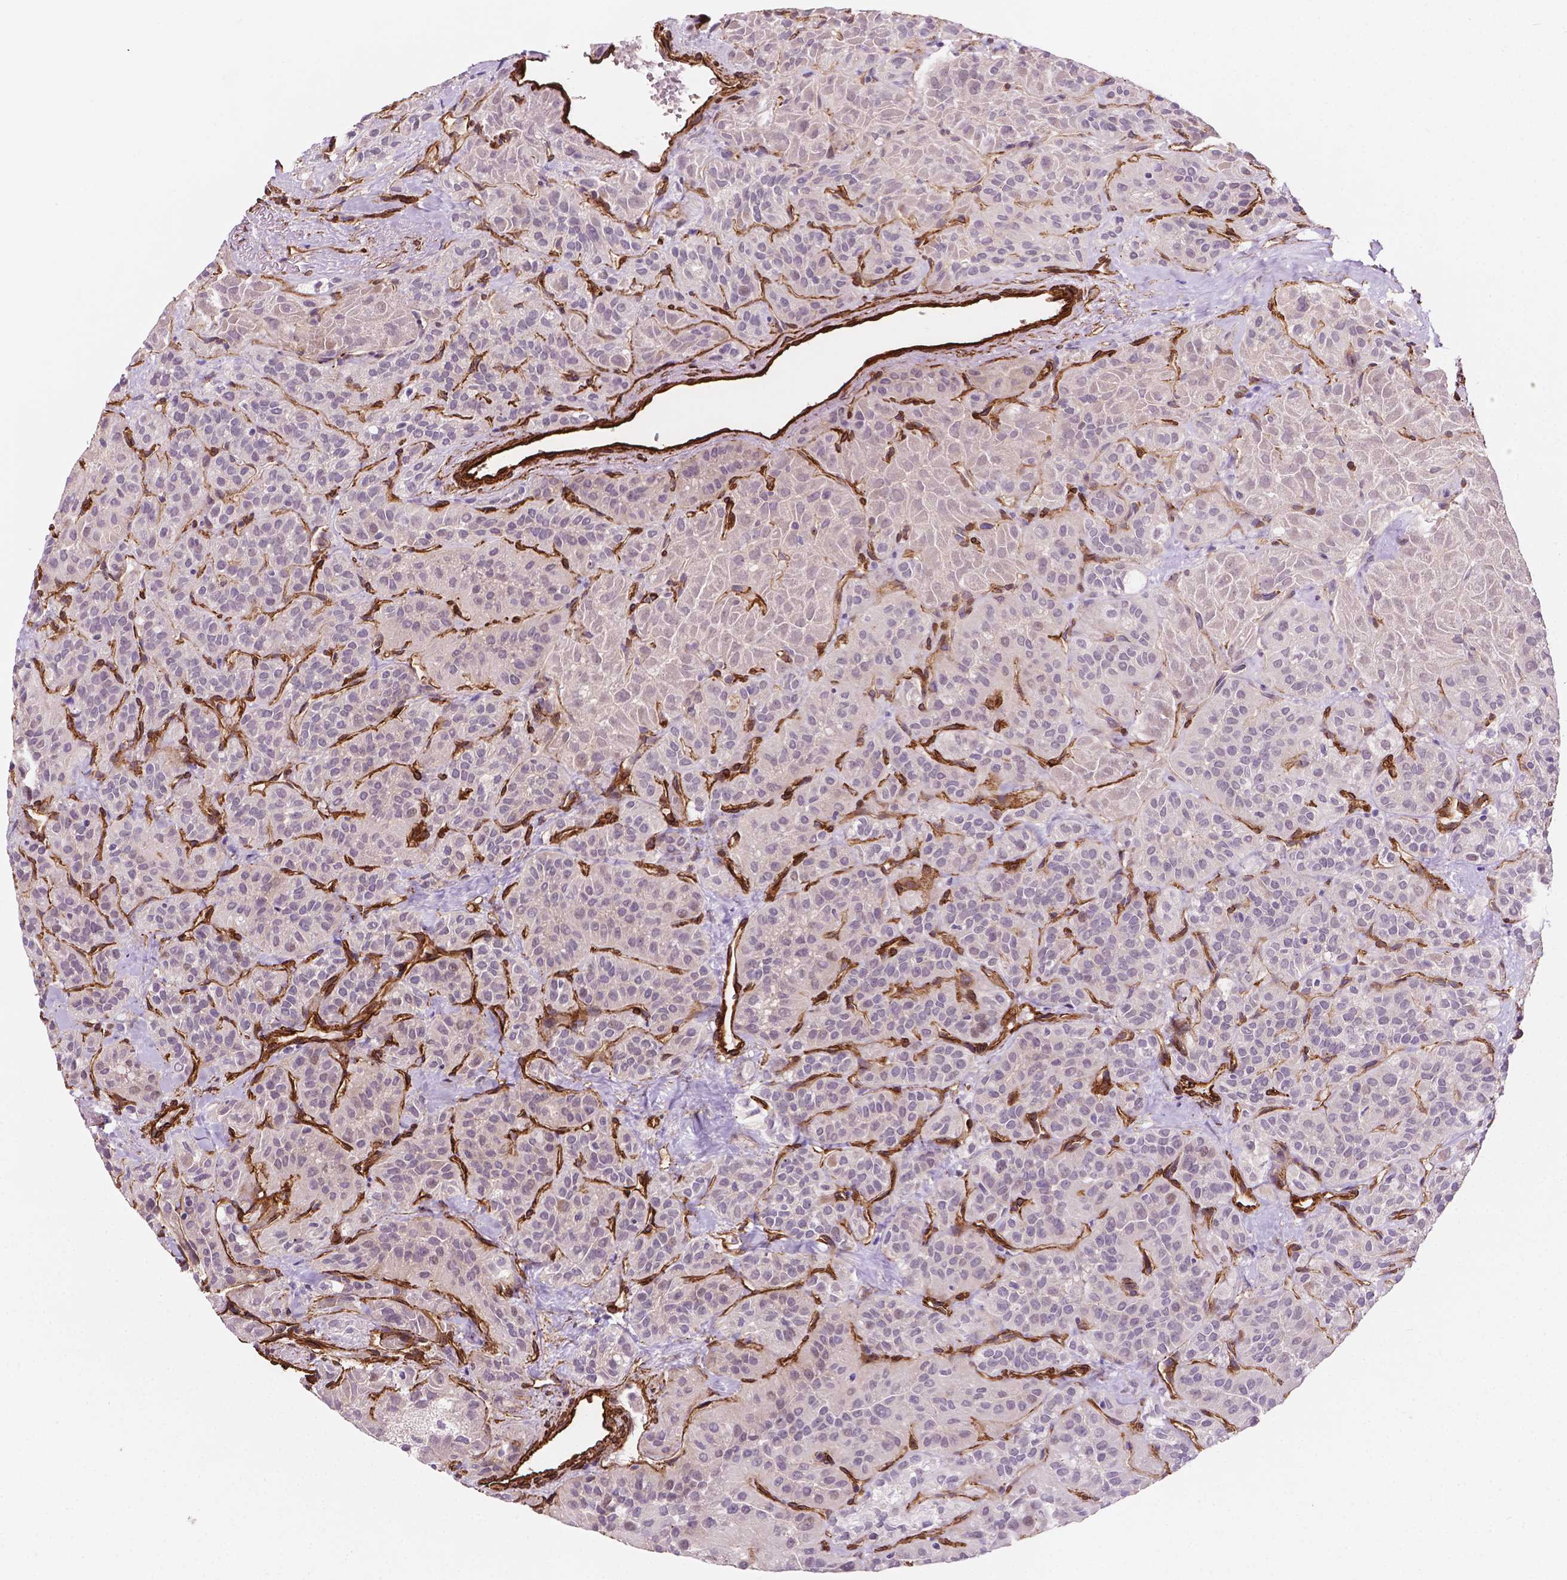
{"staining": {"intensity": "negative", "quantity": "none", "location": "none"}, "tissue": "thyroid cancer", "cell_type": "Tumor cells", "image_type": "cancer", "snomed": [{"axis": "morphology", "description": "Papillary adenocarcinoma, NOS"}, {"axis": "topography", "description": "Thyroid gland"}], "caption": "A high-resolution image shows IHC staining of thyroid papillary adenocarcinoma, which displays no significant positivity in tumor cells. (Brightfield microscopy of DAB (3,3'-diaminobenzidine) immunohistochemistry at high magnification).", "gene": "EGFL8", "patient": {"sex": "female", "age": 45}}